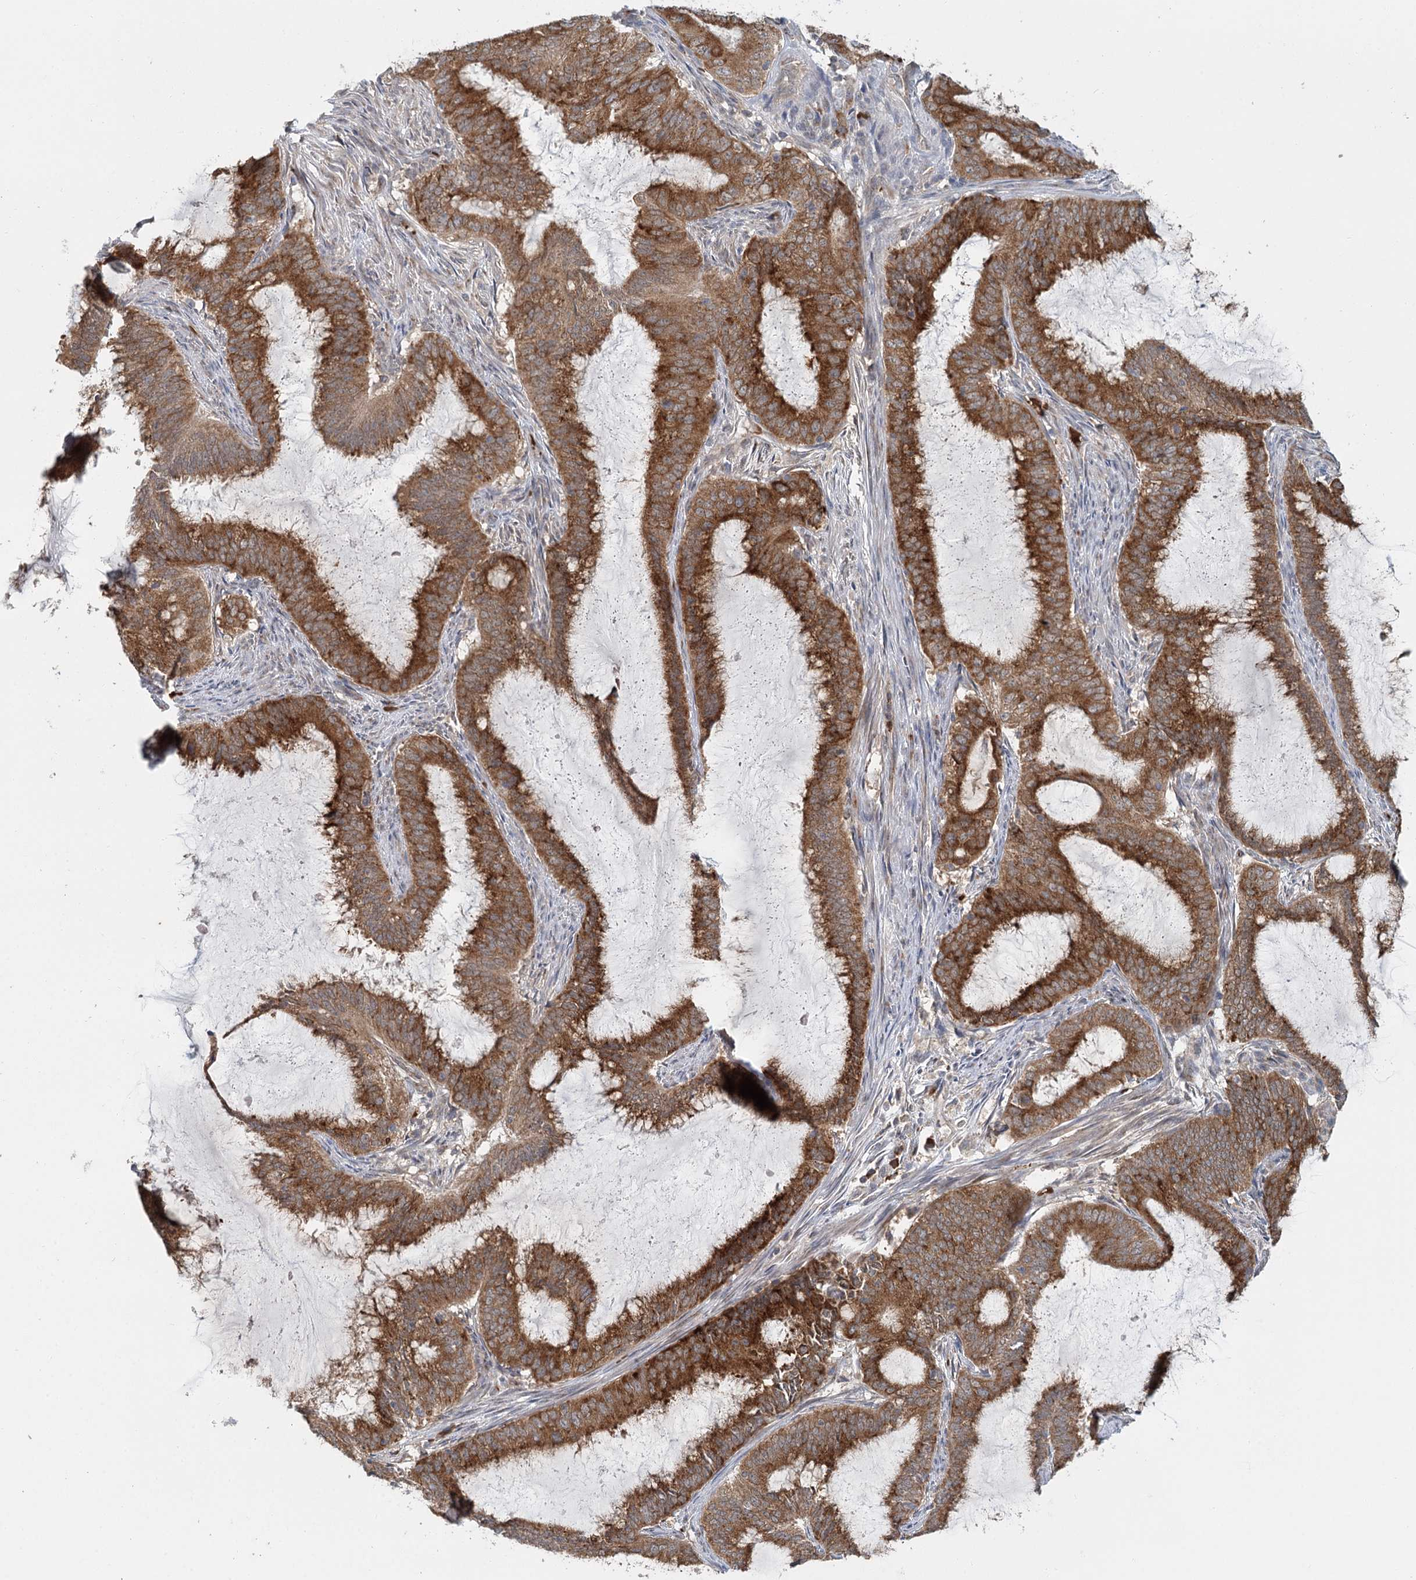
{"staining": {"intensity": "strong", "quantity": ">75%", "location": "cytoplasmic/membranous"}, "tissue": "endometrial cancer", "cell_type": "Tumor cells", "image_type": "cancer", "snomed": [{"axis": "morphology", "description": "Adenocarcinoma, NOS"}, {"axis": "topography", "description": "Endometrium"}], "caption": "Immunohistochemical staining of human adenocarcinoma (endometrial) demonstrates high levels of strong cytoplasmic/membranous positivity in about >75% of tumor cells.", "gene": "ADK", "patient": {"sex": "female", "age": 51}}